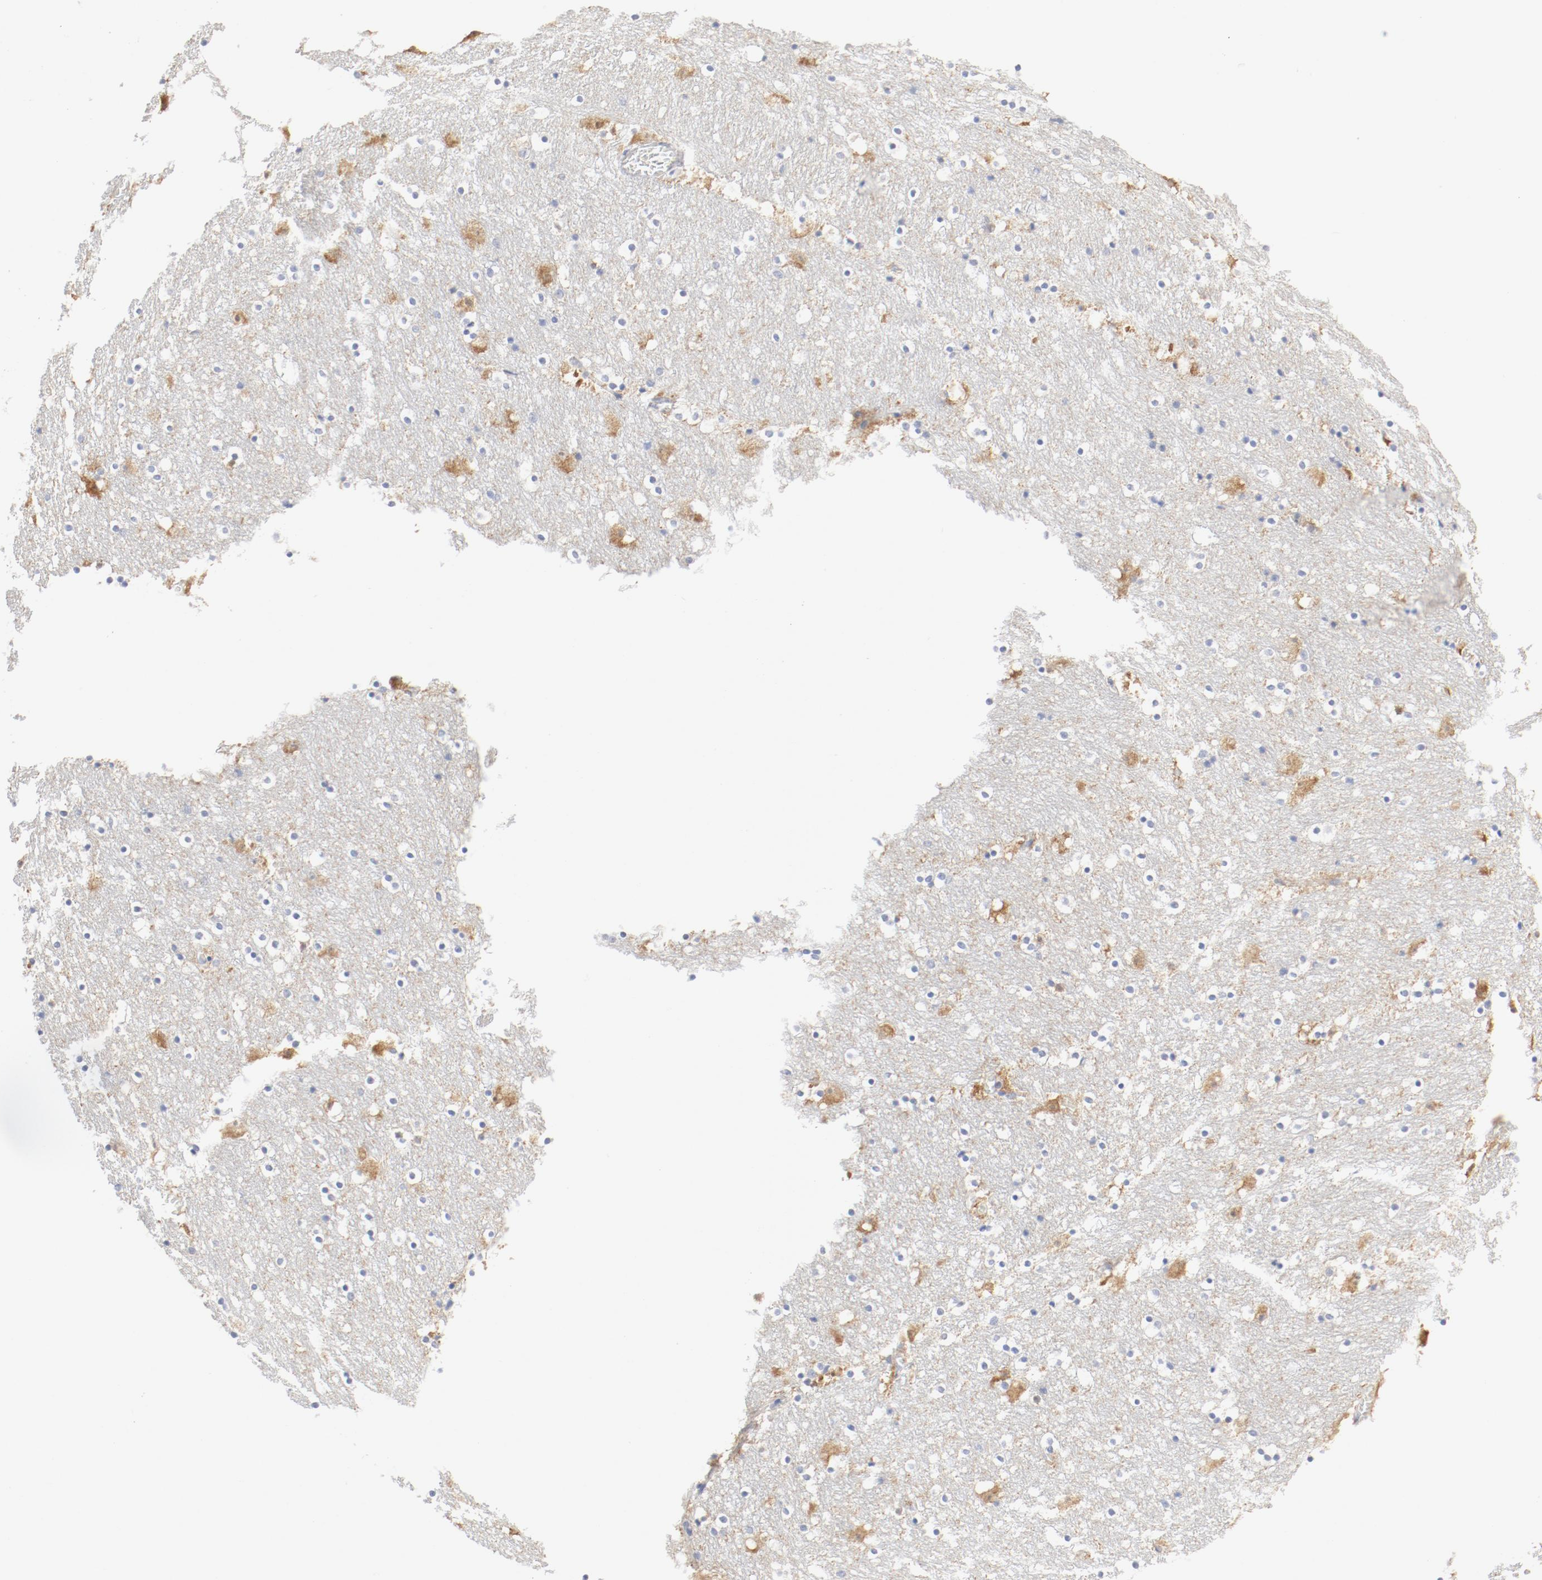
{"staining": {"intensity": "negative", "quantity": "none", "location": "none"}, "tissue": "caudate", "cell_type": "Glial cells", "image_type": "normal", "snomed": [{"axis": "morphology", "description": "Normal tissue, NOS"}, {"axis": "topography", "description": "Lateral ventricle wall"}], "caption": "This is a histopathology image of immunohistochemistry (IHC) staining of benign caudate, which shows no positivity in glial cells. (DAB (3,3'-diaminobenzidine) immunohistochemistry (IHC) visualized using brightfield microscopy, high magnification).", "gene": "PGM1", "patient": {"sex": "male", "age": 45}}